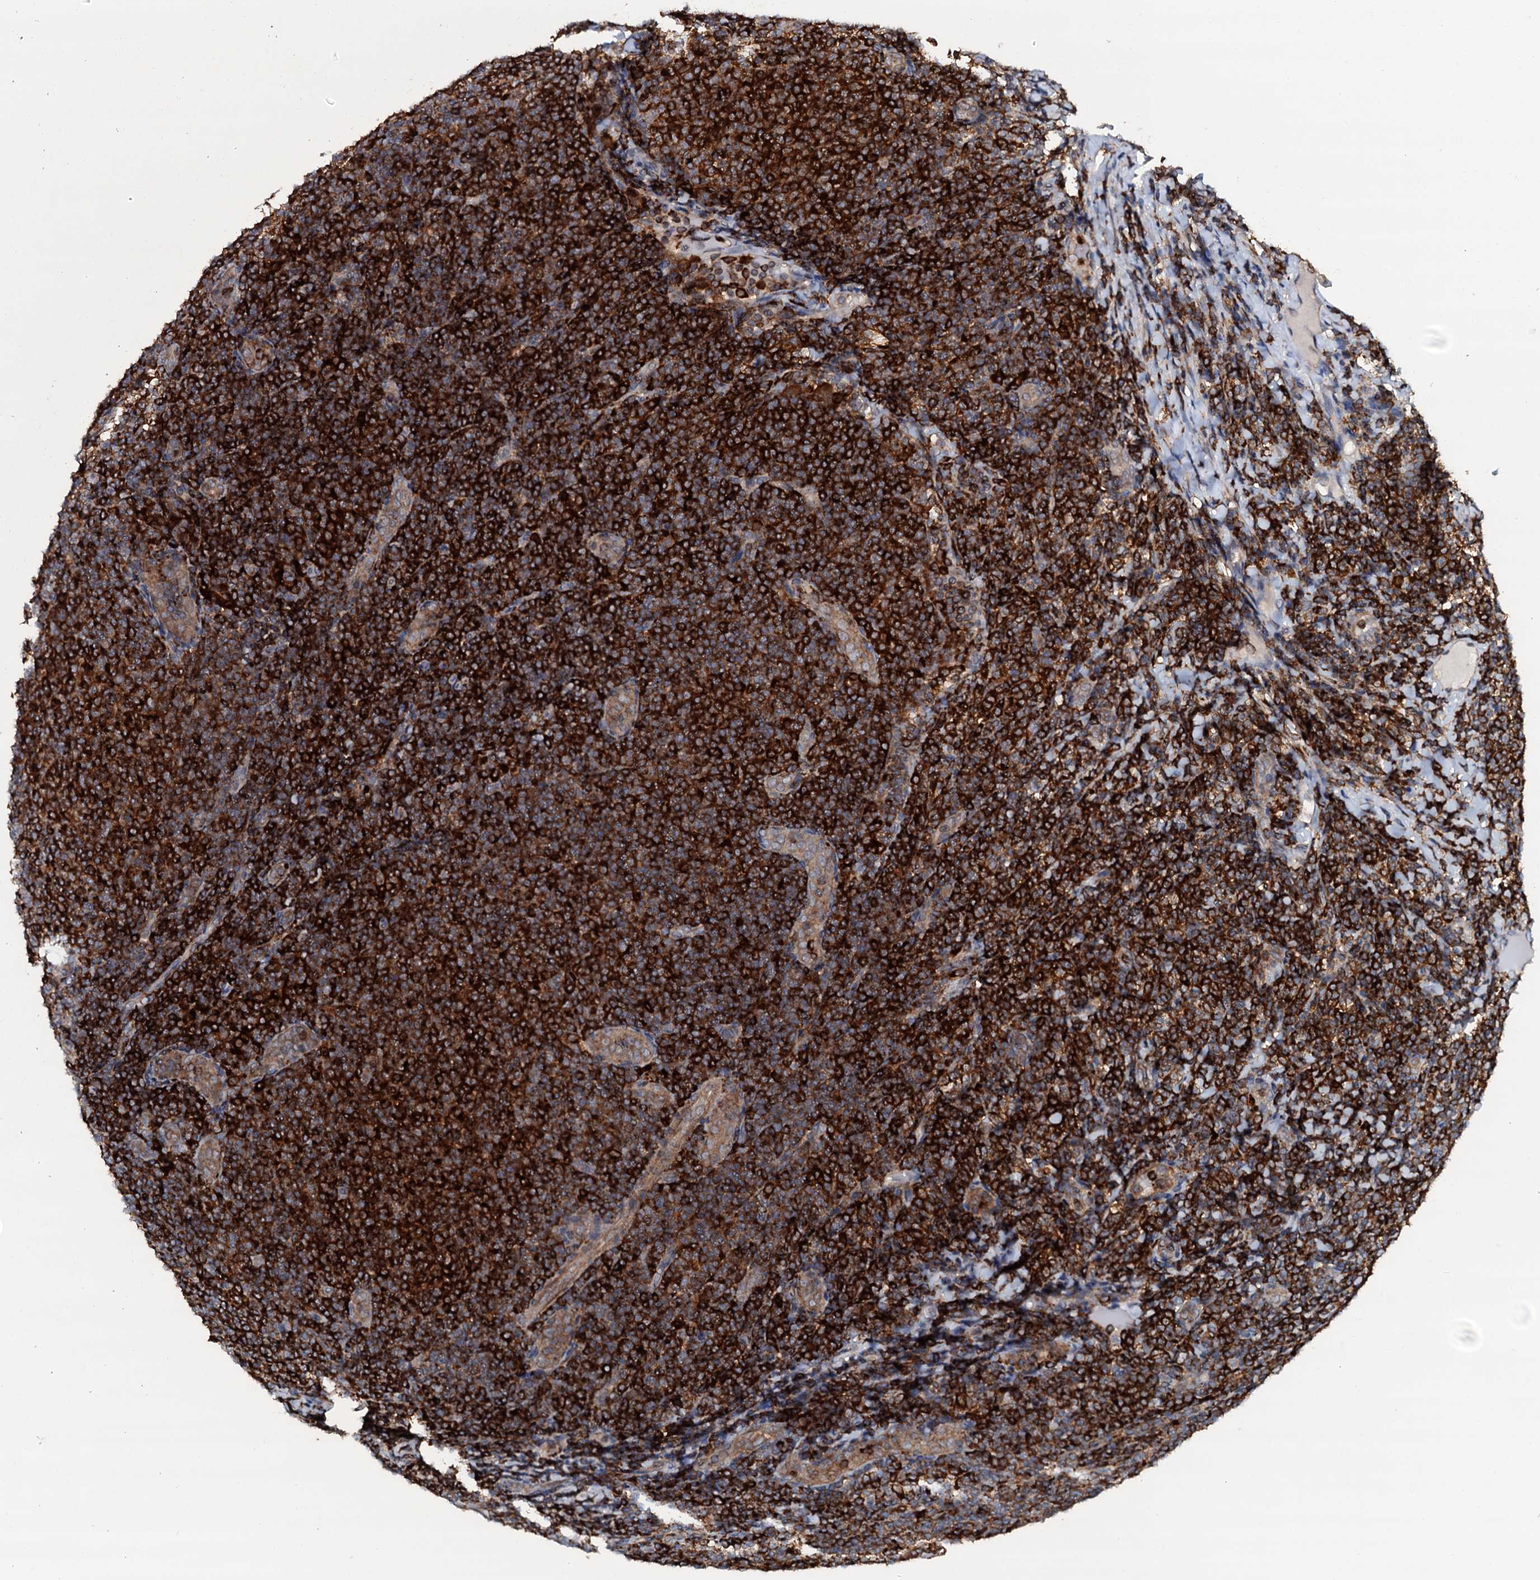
{"staining": {"intensity": "strong", "quantity": ">75%", "location": "cytoplasmic/membranous"}, "tissue": "lymphoma", "cell_type": "Tumor cells", "image_type": "cancer", "snomed": [{"axis": "morphology", "description": "Malignant lymphoma, non-Hodgkin's type, Low grade"}, {"axis": "topography", "description": "Lymph node"}], "caption": "Strong cytoplasmic/membranous protein expression is seen in approximately >75% of tumor cells in lymphoma. Using DAB (3,3'-diaminobenzidine) (brown) and hematoxylin (blue) stains, captured at high magnification using brightfield microscopy.", "gene": "VAMP8", "patient": {"sex": "male", "age": 66}}